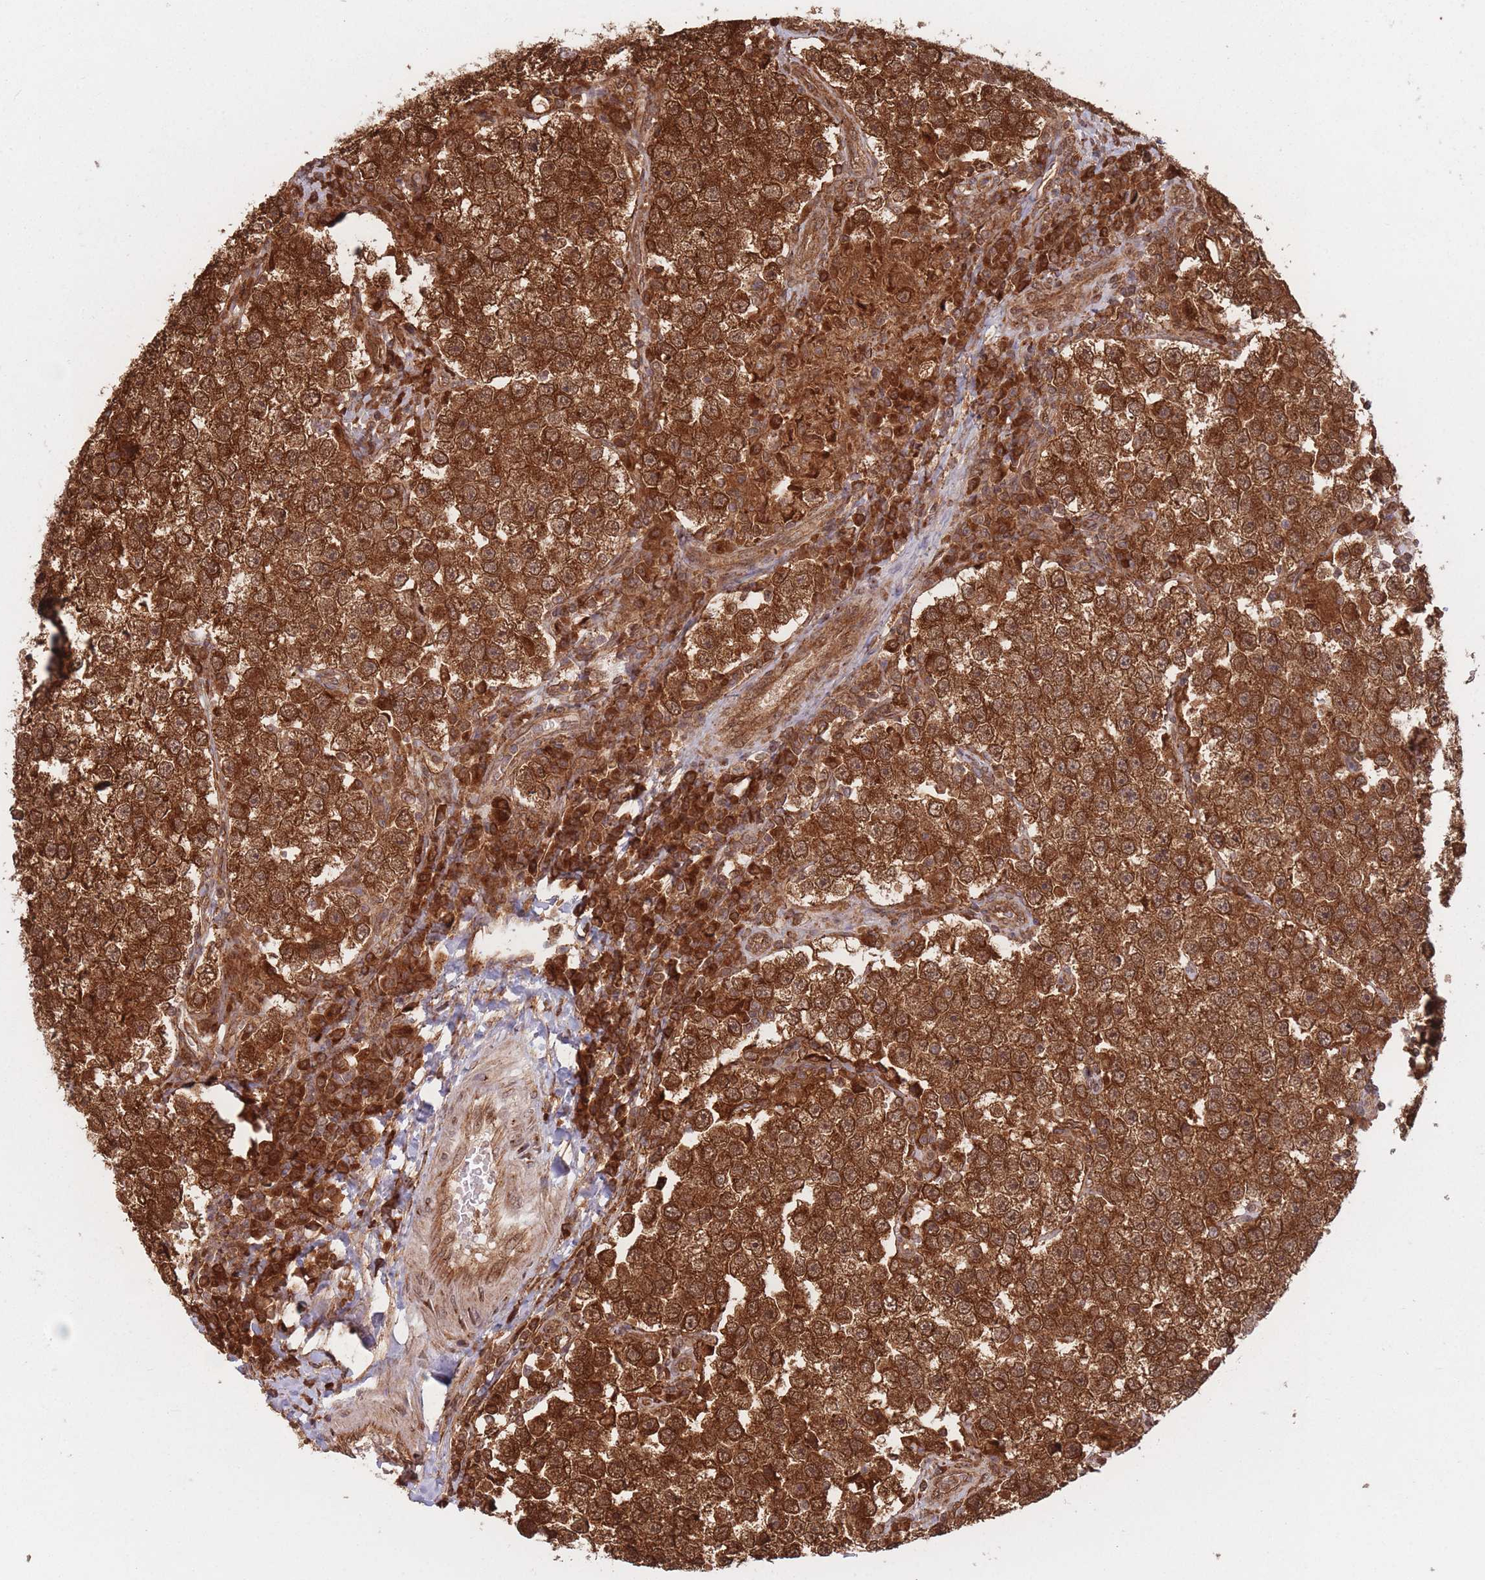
{"staining": {"intensity": "strong", "quantity": ">75%", "location": "cytoplasmic/membranous"}, "tissue": "testis cancer", "cell_type": "Tumor cells", "image_type": "cancer", "snomed": [{"axis": "morphology", "description": "Seminoma, NOS"}, {"axis": "topography", "description": "Testis"}], "caption": "Strong cytoplasmic/membranous expression is identified in about >75% of tumor cells in testis cancer (seminoma).", "gene": "PODXL2", "patient": {"sex": "male", "age": 37}}